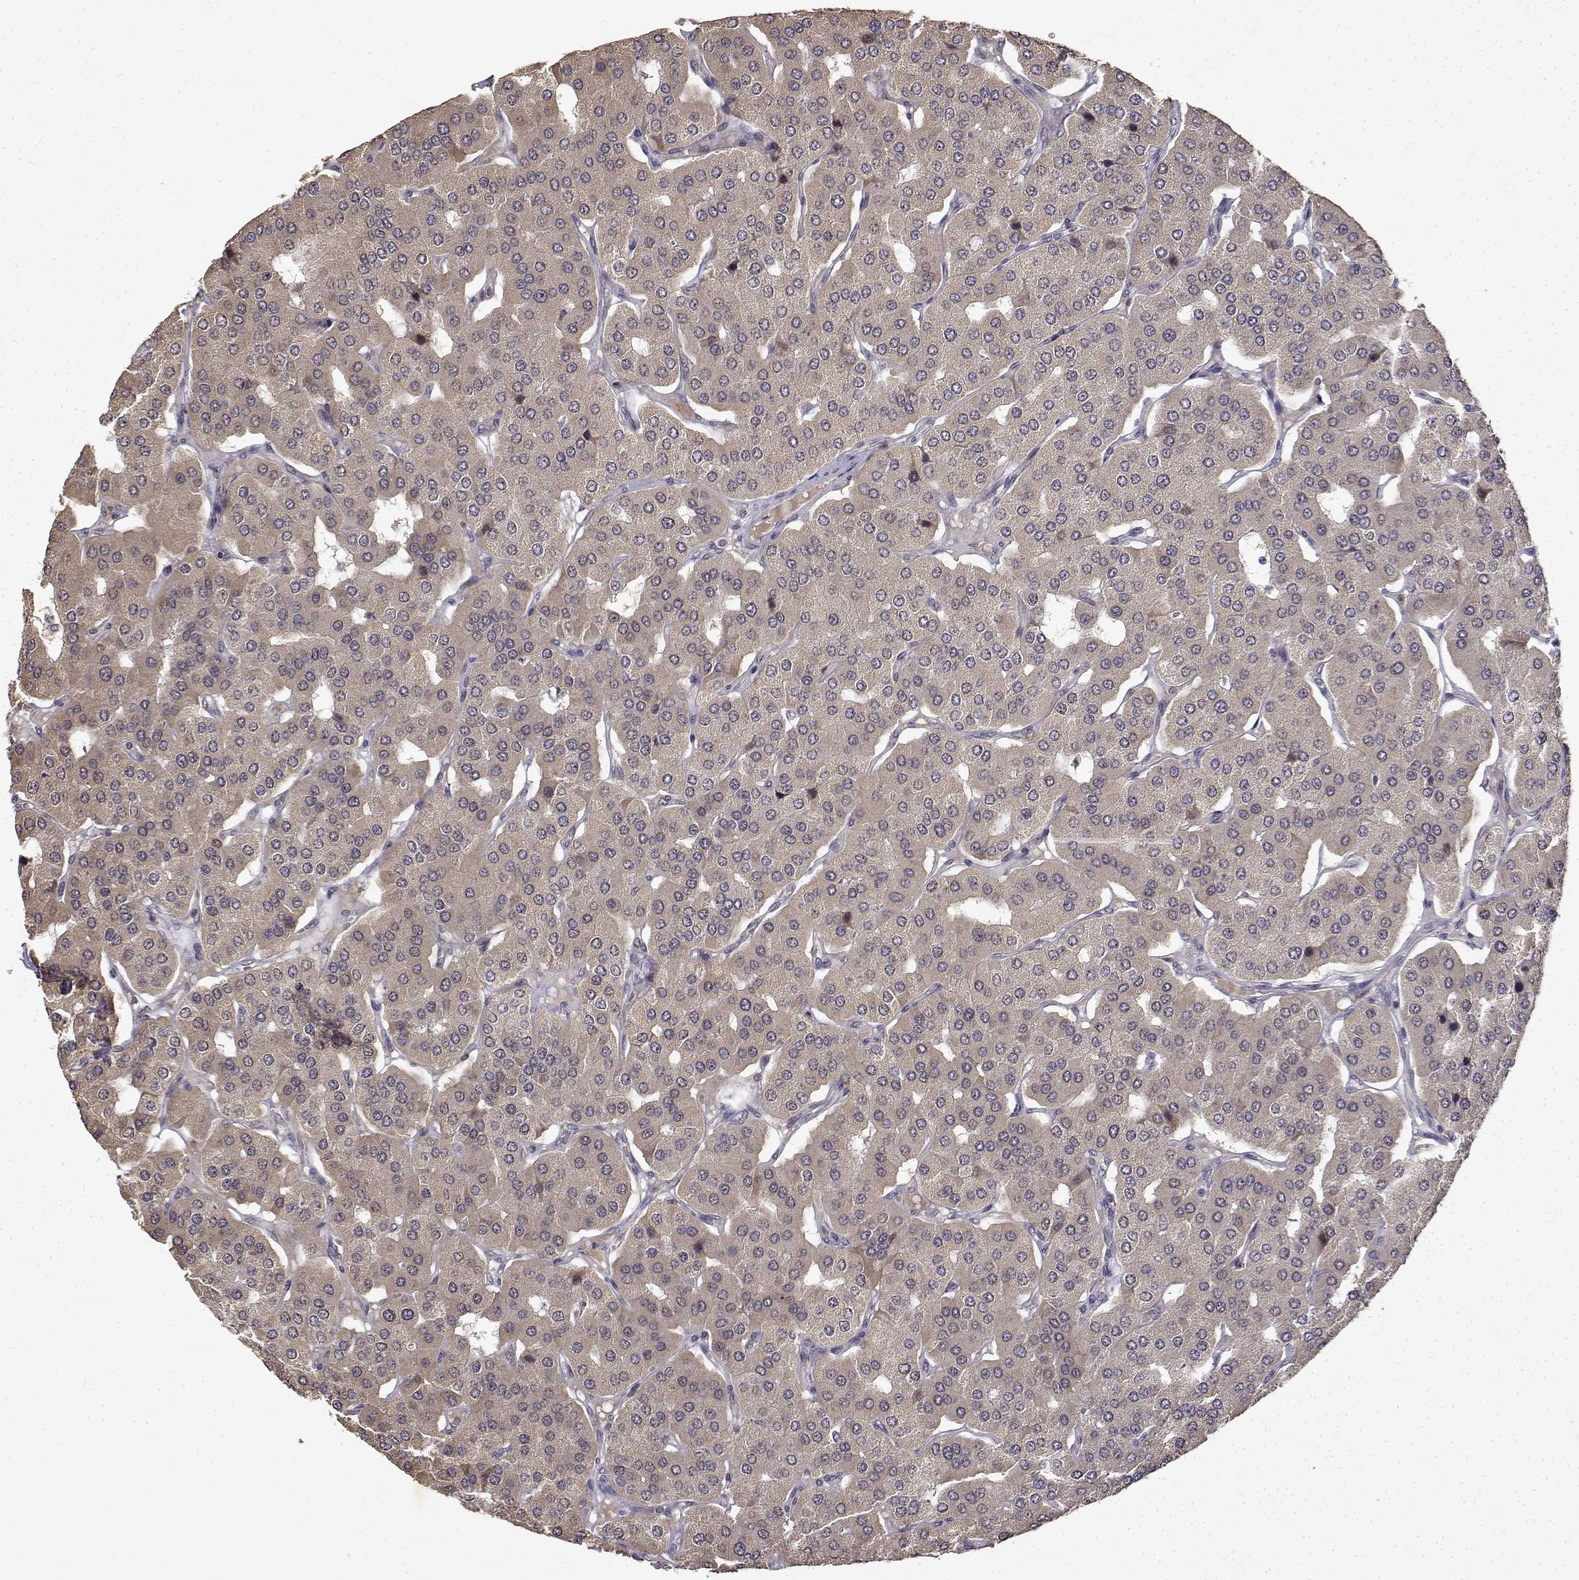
{"staining": {"intensity": "weak", "quantity": ">75%", "location": "cytoplasmic/membranous"}, "tissue": "parathyroid gland", "cell_type": "Glandular cells", "image_type": "normal", "snomed": [{"axis": "morphology", "description": "Normal tissue, NOS"}, {"axis": "morphology", "description": "Adenoma, NOS"}, {"axis": "topography", "description": "Parathyroid gland"}], "caption": "Immunohistochemistry (IHC) image of normal parathyroid gland: human parathyroid gland stained using immunohistochemistry (IHC) shows low levels of weak protein expression localized specifically in the cytoplasmic/membranous of glandular cells, appearing as a cytoplasmic/membranous brown color.", "gene": "BDNF", "patient": {"sex": "female", "age": 86}}